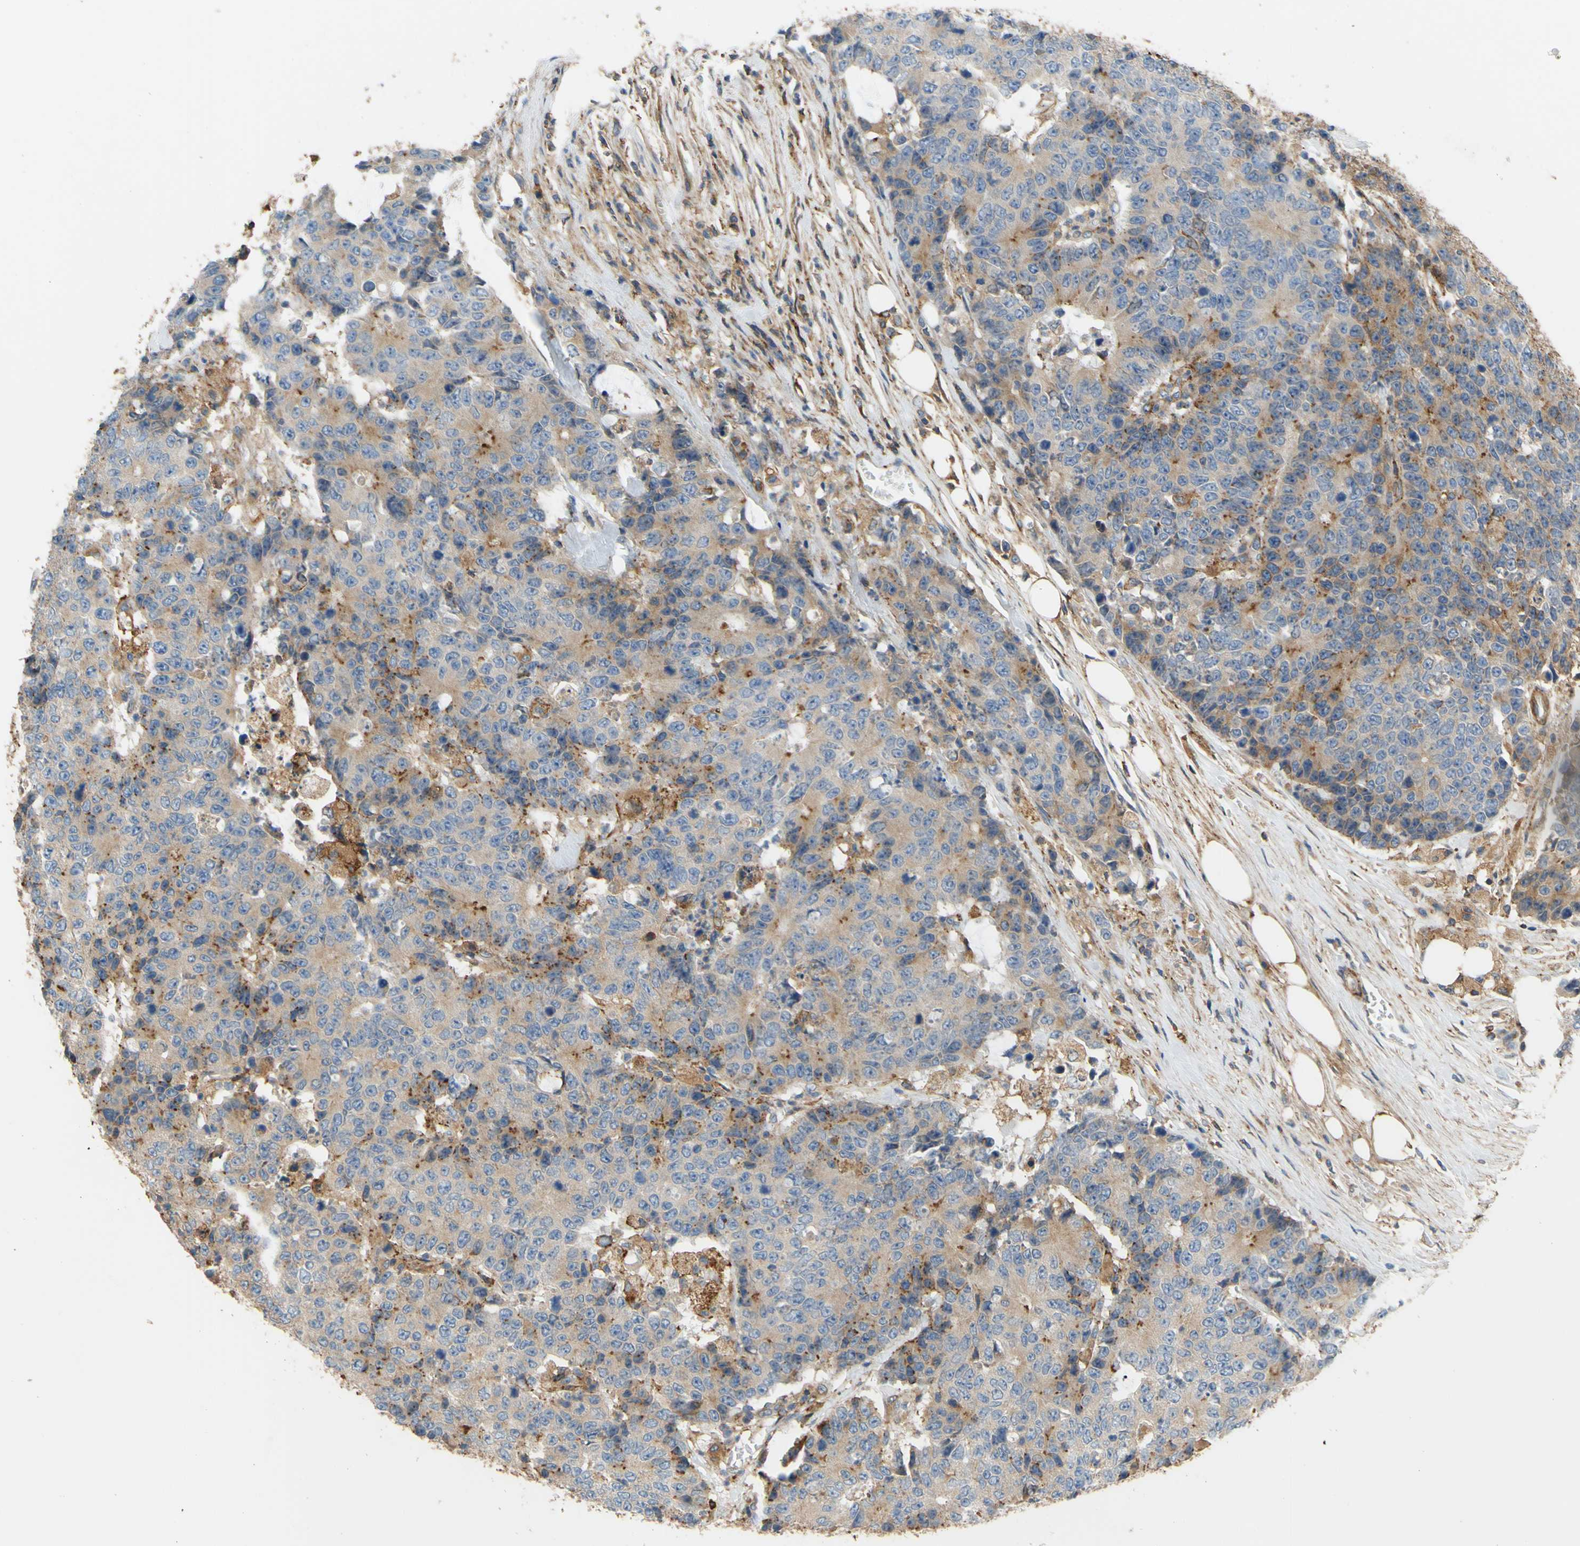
{"staining": {"intensity": "weak", "quantity": ">75%", "location": "cytoplasmic/membranous"}, "tissue": "colorectal cancer", "cell_type": "Tumor cells", "image_type": "cancer", "snomed": [{"axis": "morphology", "description": "Adenocarcinoma, NOS"}, {"axis": "topography", "description": "Colon"}], "caption": "A low amount of weak cytoplasmic/membranous staining is appreciated in about >75% of tumor cells in colorectal cancer (adenocarcinoma) tissue. The staining is performed using DAB (3,3'-diaminobenzidine) brown chromogen to label protein expression. The nuclei are counter-stained blue using hematoxylin.", "gene": "POR", "patient": {"sex": "female", "age": 86}}